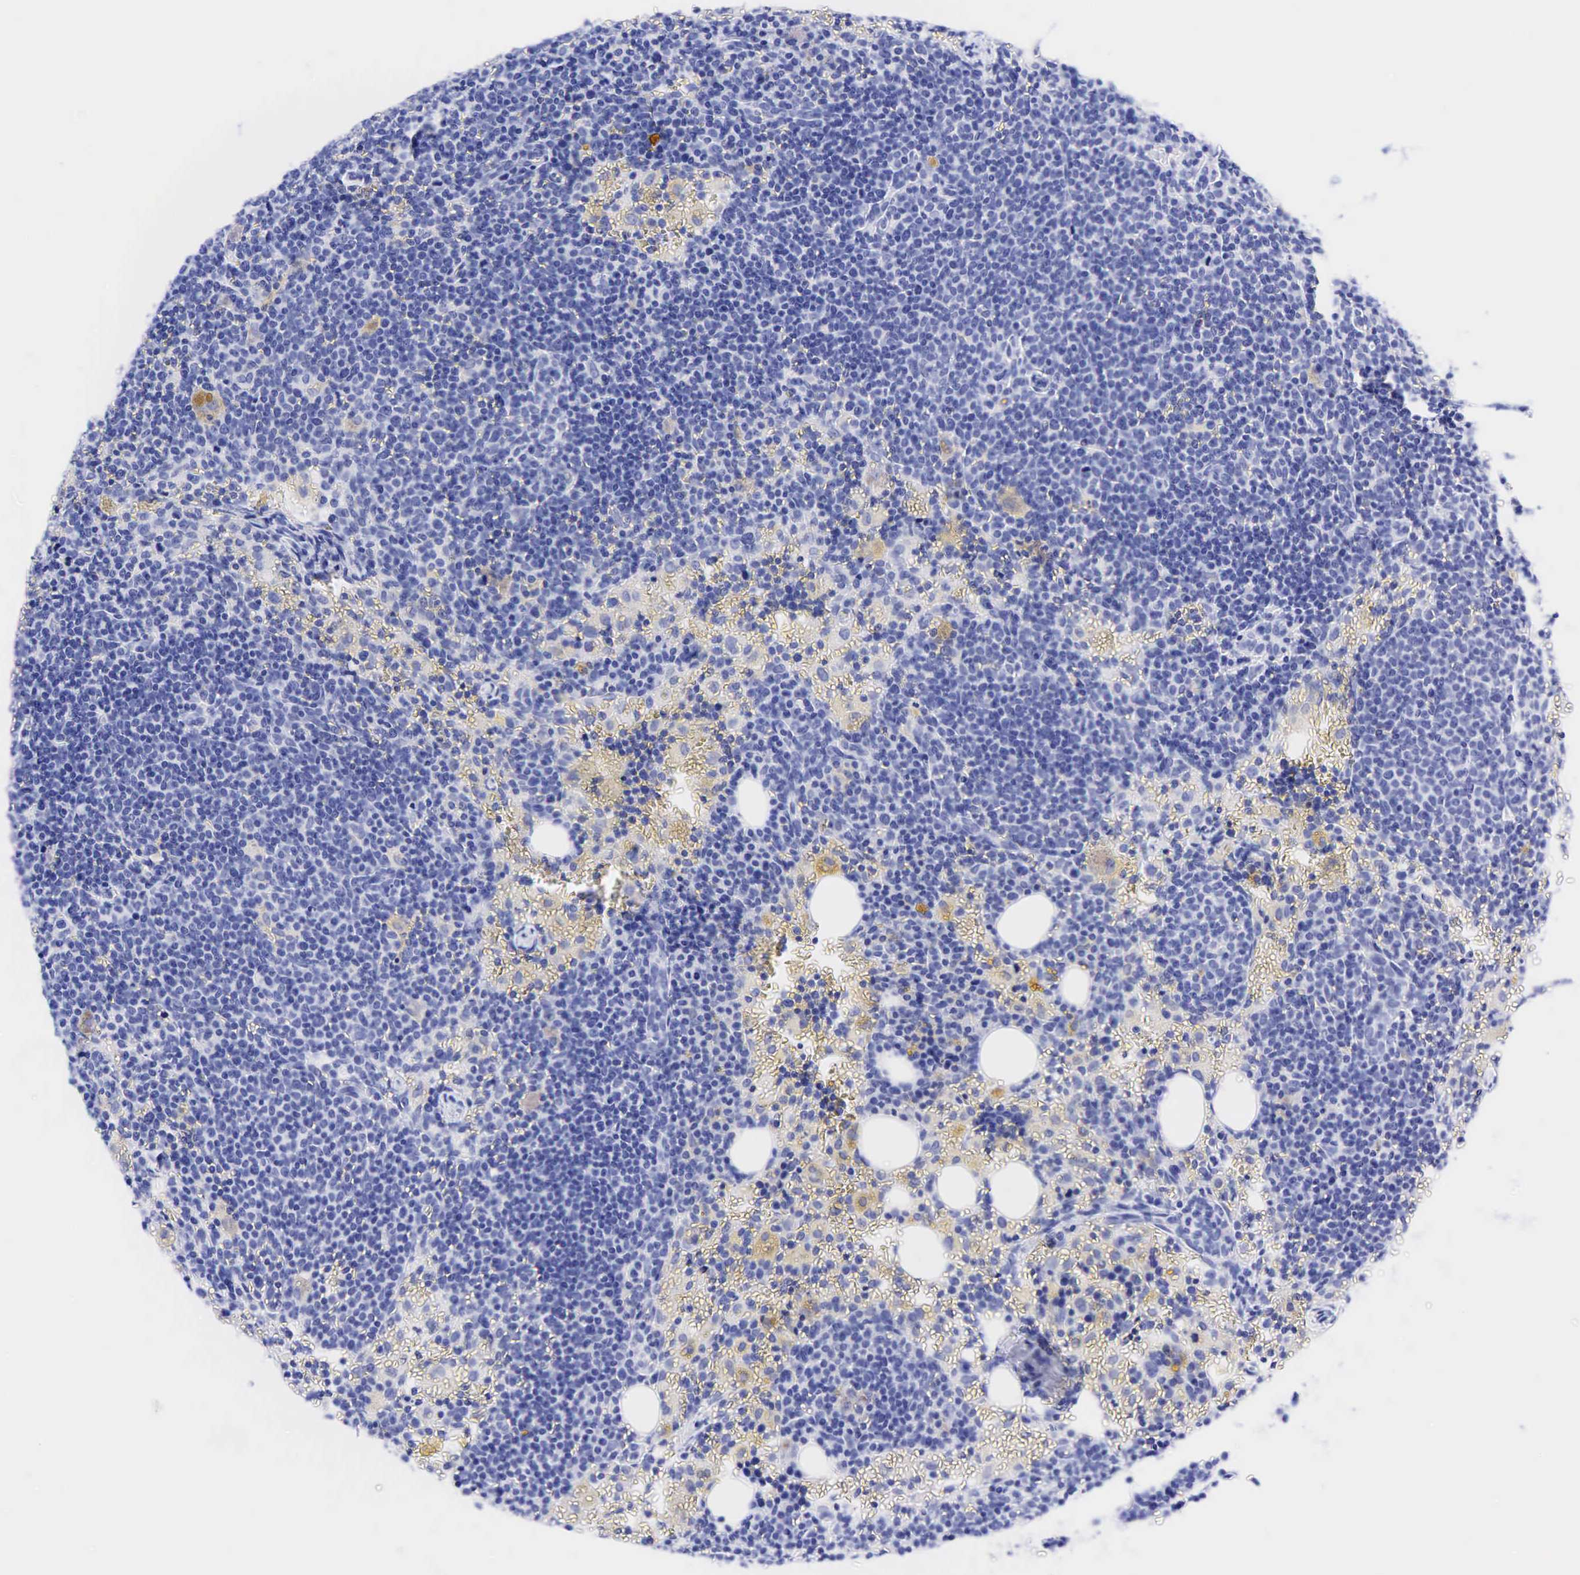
{"staining": {"intensity": "negative", "quantity": "none", "location": "none"}, "tissue": "lymphoma", "cell_type": "Tumor cells", "image_type": "cancer", "snomed": [{"axis": "morphology", "description": "Malignant lymphoma, non-Hodgkin's type, High grade"}, {"axis": "topography", "description": "Lymph node"}], "caption": "This is an immunohistochemistry (IHC) photomicrograph of lymphoma. There is no positivity in tumor cells.", "gene": "CEACAM5", "patient": {"sex": "female", "age": 76}}